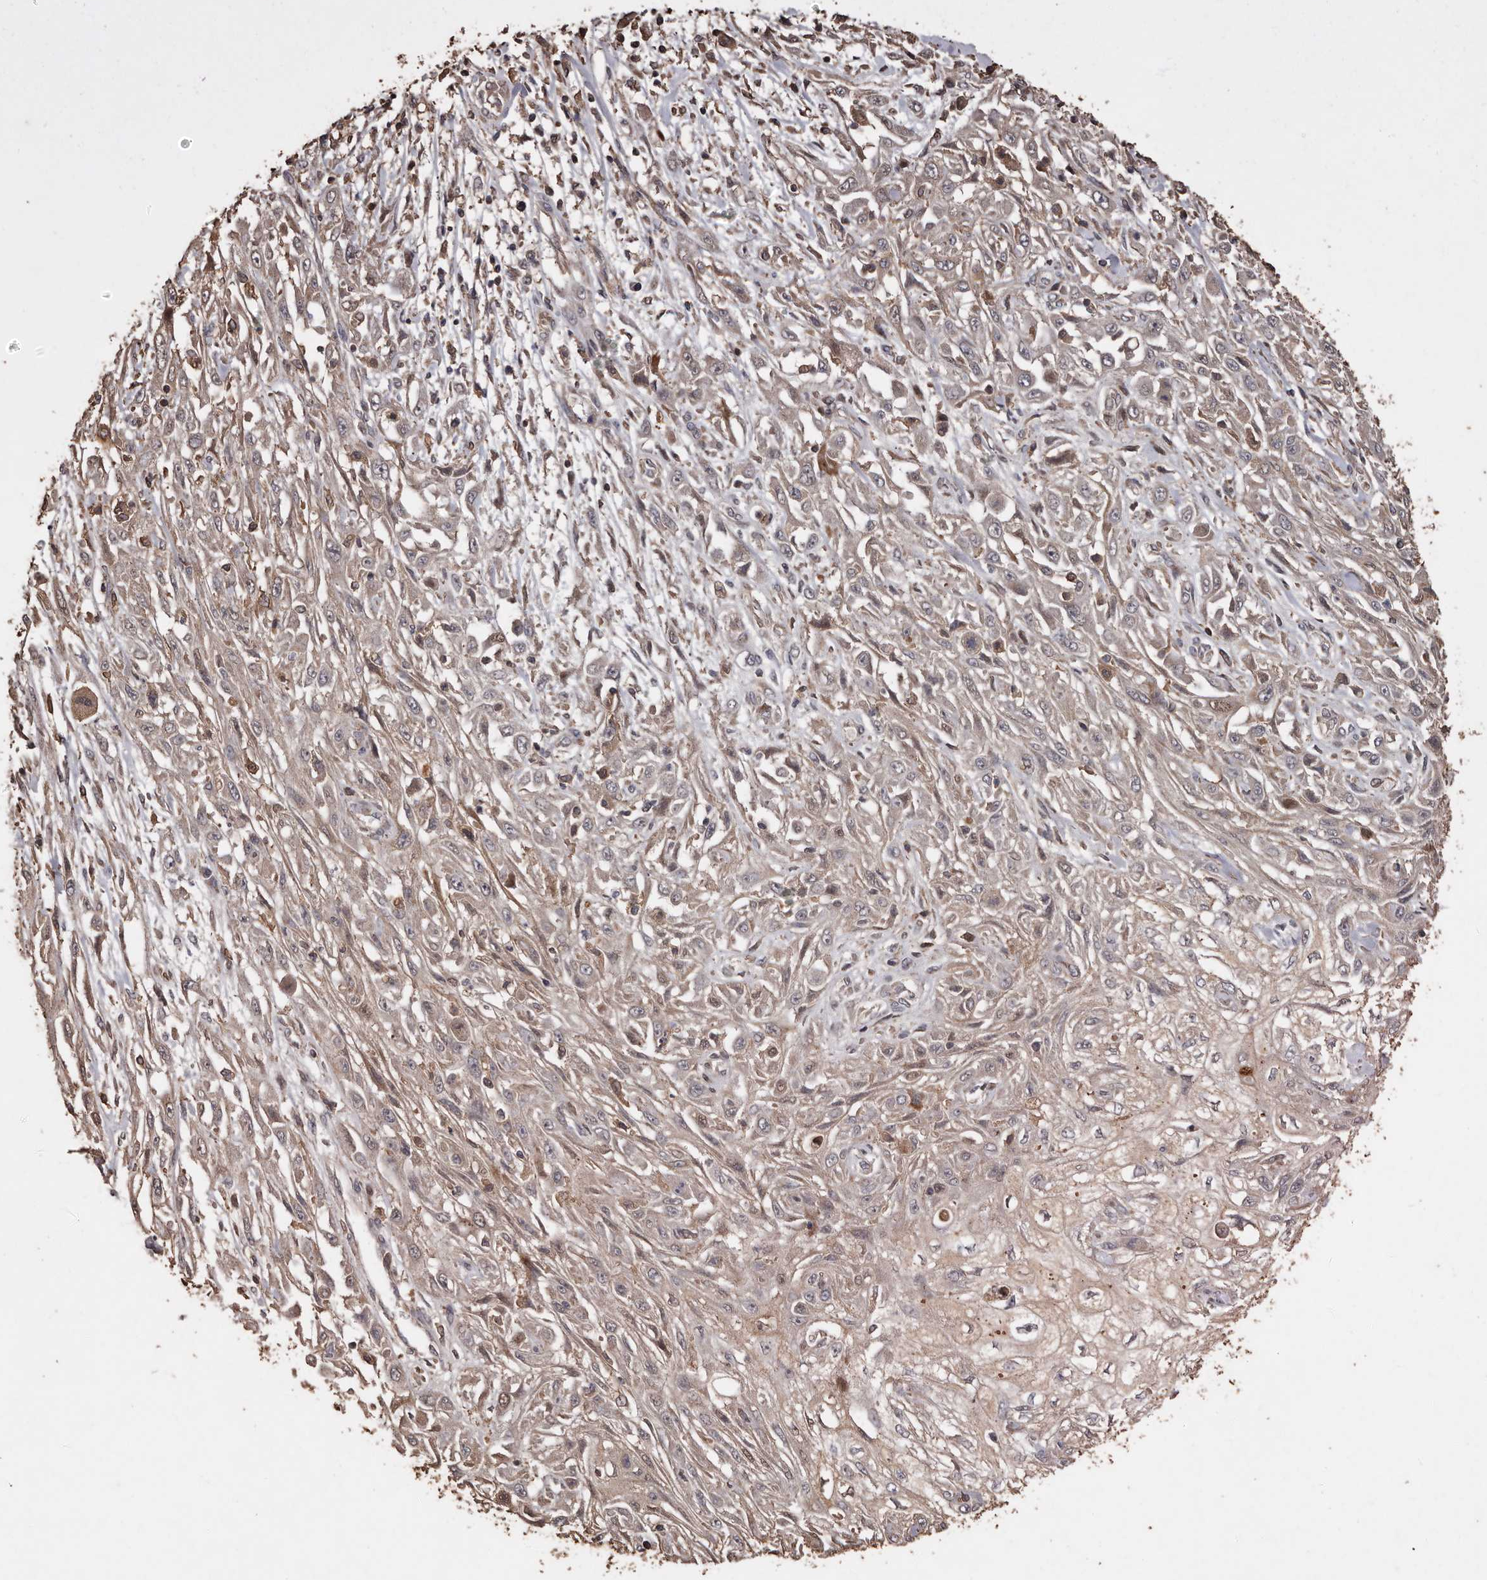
{"staining": {"intensity": "weak", "quantity": "25%-75%", "location": "cytoplasmic/membranous"}, "tissue": "skin cancer", "cell_type": "Tumor cells", "image_type": "cancer", "snomed": [{"axis": "morphology", "description": "Squamous cell carcinoma, NOS"}, {"axis": "morphology", "description": "Squamous cell carcinoma, metastatic, NOS"}, {"axis": "topography", "description": "Skin"}, {"axis": "topography", "description": "Lymph node"}], "caption": "Immunohistochemistry histopathology image of neoplastic tissue: skin cancer (squamous cell carcinoma) stained using immunohistochemistry reveals low levels of weak protein expression localized specifically in the cytoplasmic/membranous of tumor cells, appearing as a cytoplasmic/membranous brown color.", "gene": "RANBP17", "patient": {"sex": "male", "age": 75}}